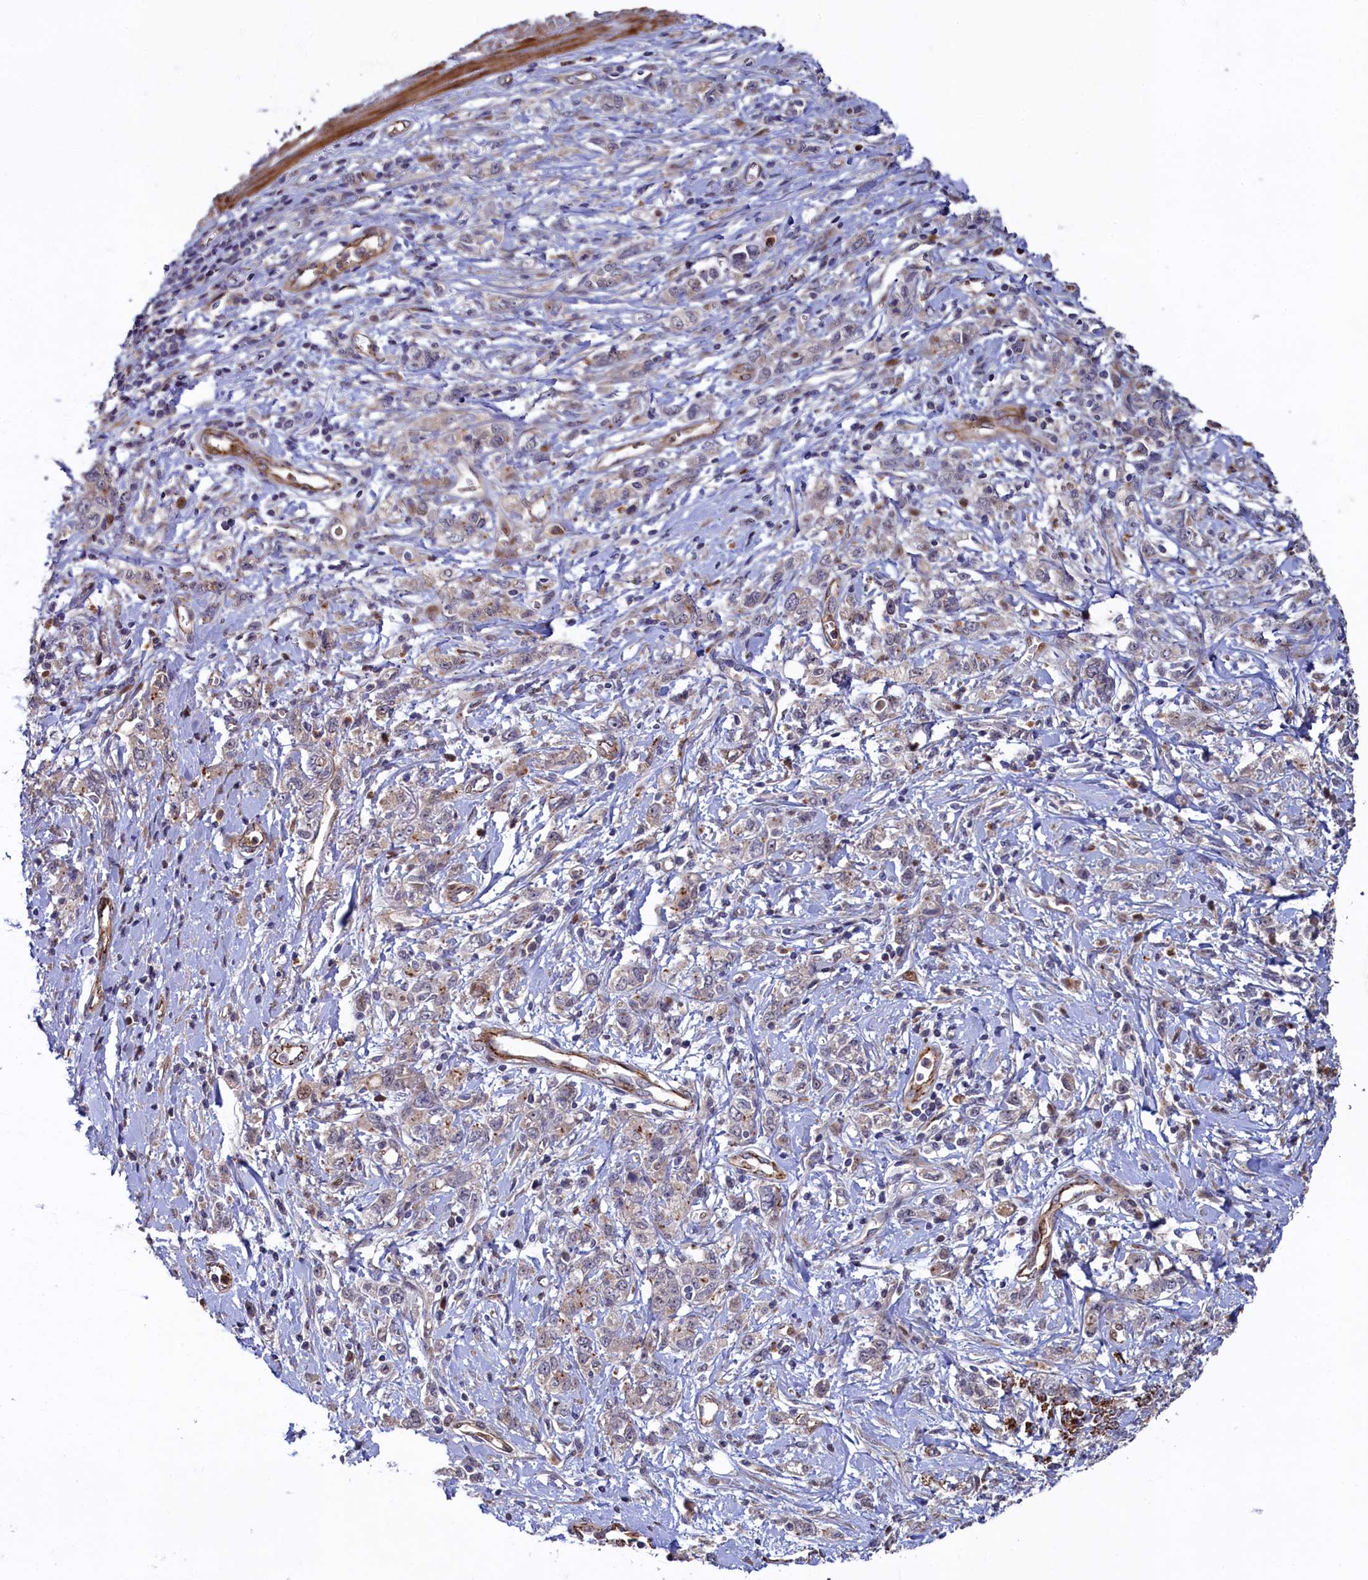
{"staining": {"intensity": "weak", "quantity": "25%-75%", "location": "cytoplasmic/membranous"}, "tissue": "stomach cancer", "cell_type": "Tumor cells", "image_type": "cancer", "snomed": [{"axis": "morphology", "description": "Adenocarcinoma, NOS"}, {"axis": "topography", "description": "Stomach"}], "caption": "Approximately 25%-75% of tumor cells in human stomach cancer demonstrate weak cytoplasmic/membranous protein staining as visualized by brown immunohistochemical staining.", "gene": "PIK3C3", "patient": {"sex": "female", "age": 76}}